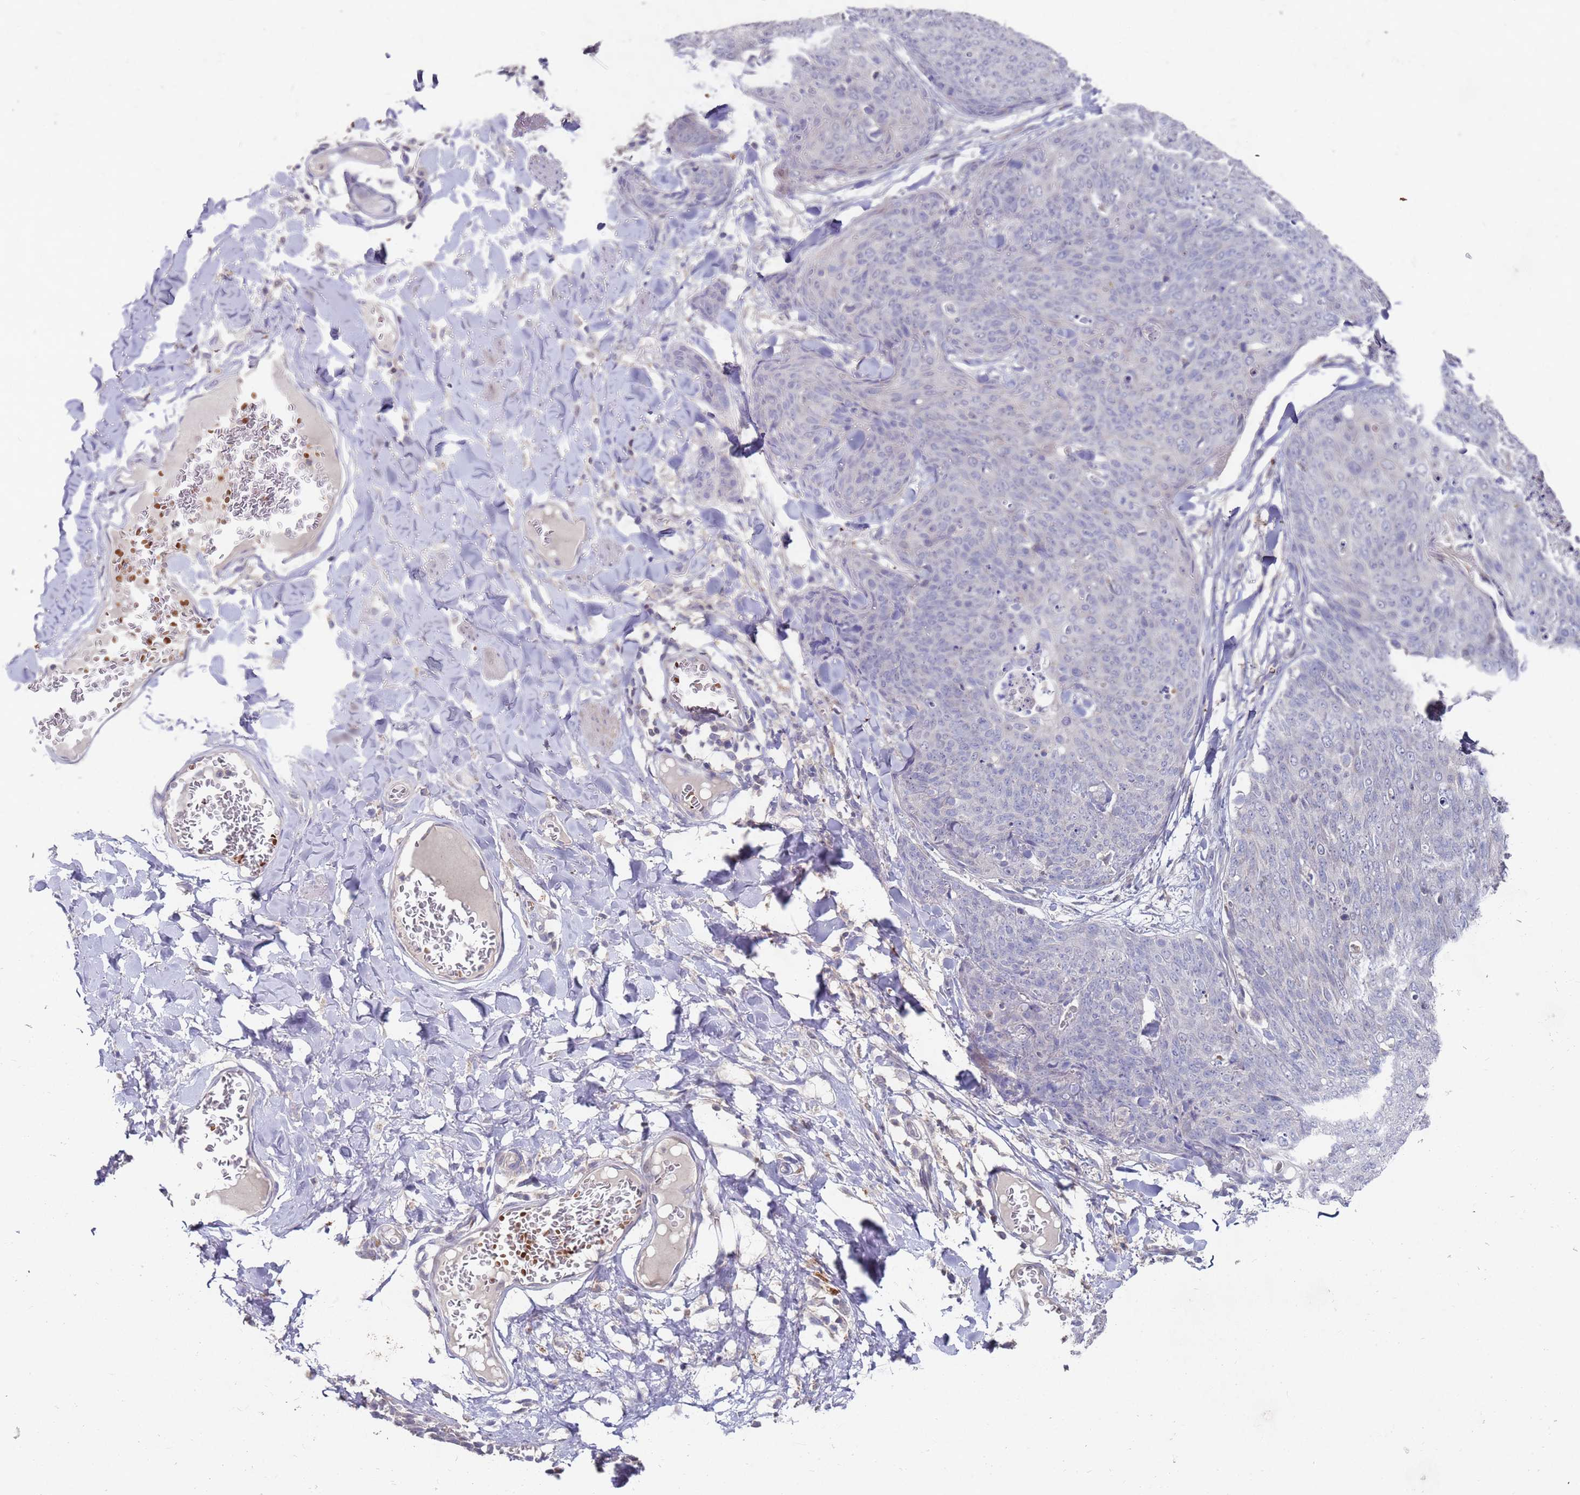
{"staining": {"intensity": "negative", "quantity": "none", "location": "none"}, "tissue": "skin cancer", "cell_type": "Tumor cells", "image_type": "cancer", "snomed": [{"axis": "morphology", "description": "Squamous cell carcinoma, NOS"}, {"axis": "topography", "description": "Skin"}, {"axis": "topography", "description": "Vulva"}], "caption": "High magnification brightfield microscopy of skin squamous cell carcinoma stained with DAB (3,3'-diaminobenzidine) (brown) and counterstained with hematoxylin (blue): tumor cells show no significant expression.", "gene": "LACC1", "patient": {"sex": "female", "age": 85}}